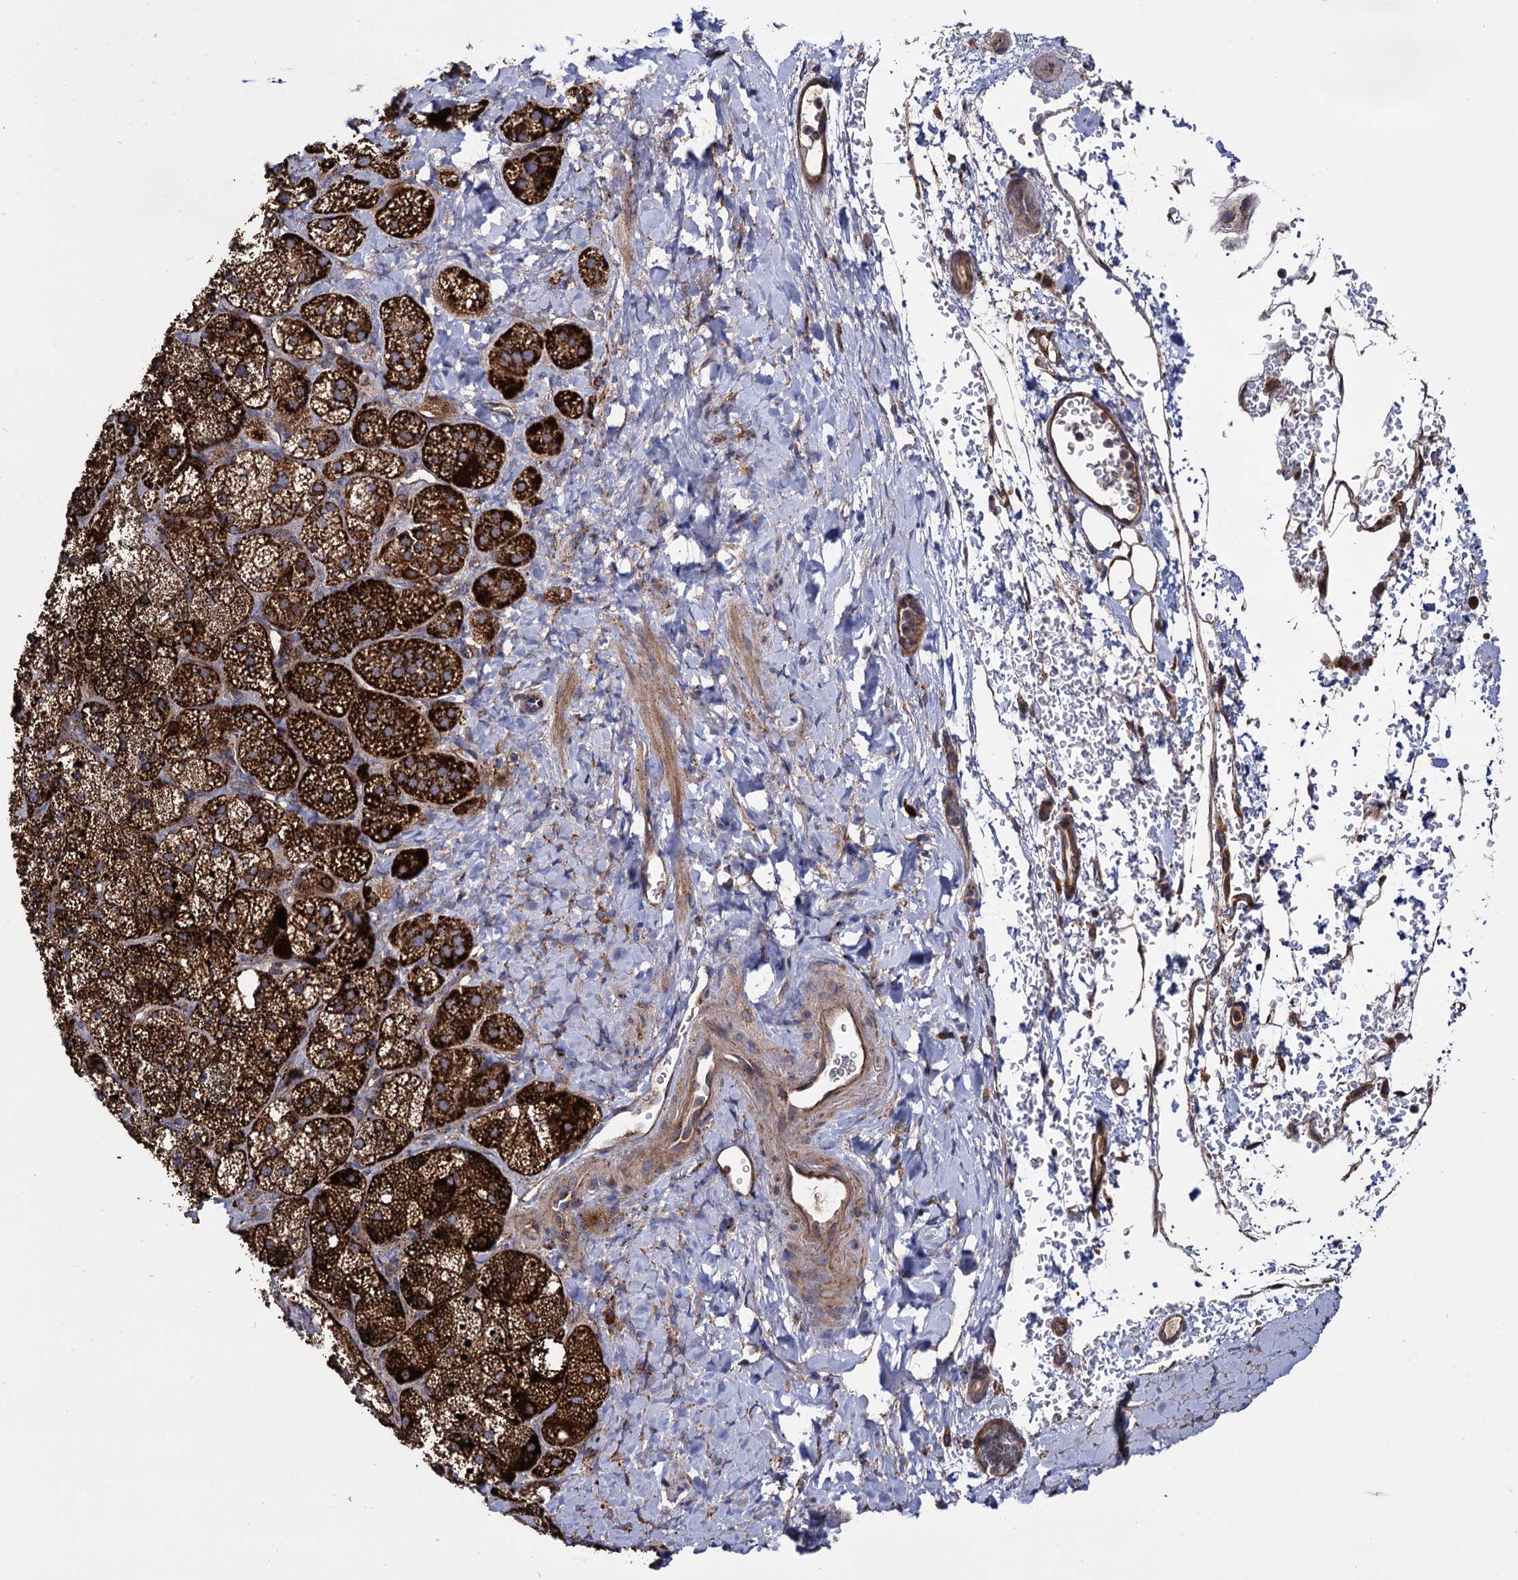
{"staining": {"intensity": "strong", "quantity": ">75%", "location": "cytoplasmic/membranous"}, "tissue": "adrenal gland", "cell_type": "Glandular cells", "image_type": "normal", "snomed": [{"axis": "morphology", "description": "Normal tissue, NOS"}, {"axis": "topography", "description": "Adrenal gland"}], "caption": "High-magnification brightfield microscopy of normal adrenal gland stained with DAB (brown) and counterstained with hematoxylin (blue). glandular cells exhibit strong cytoplasmic/membranous staining is identified in approximately>75% of cells. The staining was performed using DAB to visualize the protein expression in brown, while the nuclei were stained in blue with hematoxylin (Magnification: 20x).", "gene": "IQCH", "patient": {"sex": "male", "age": 61}}